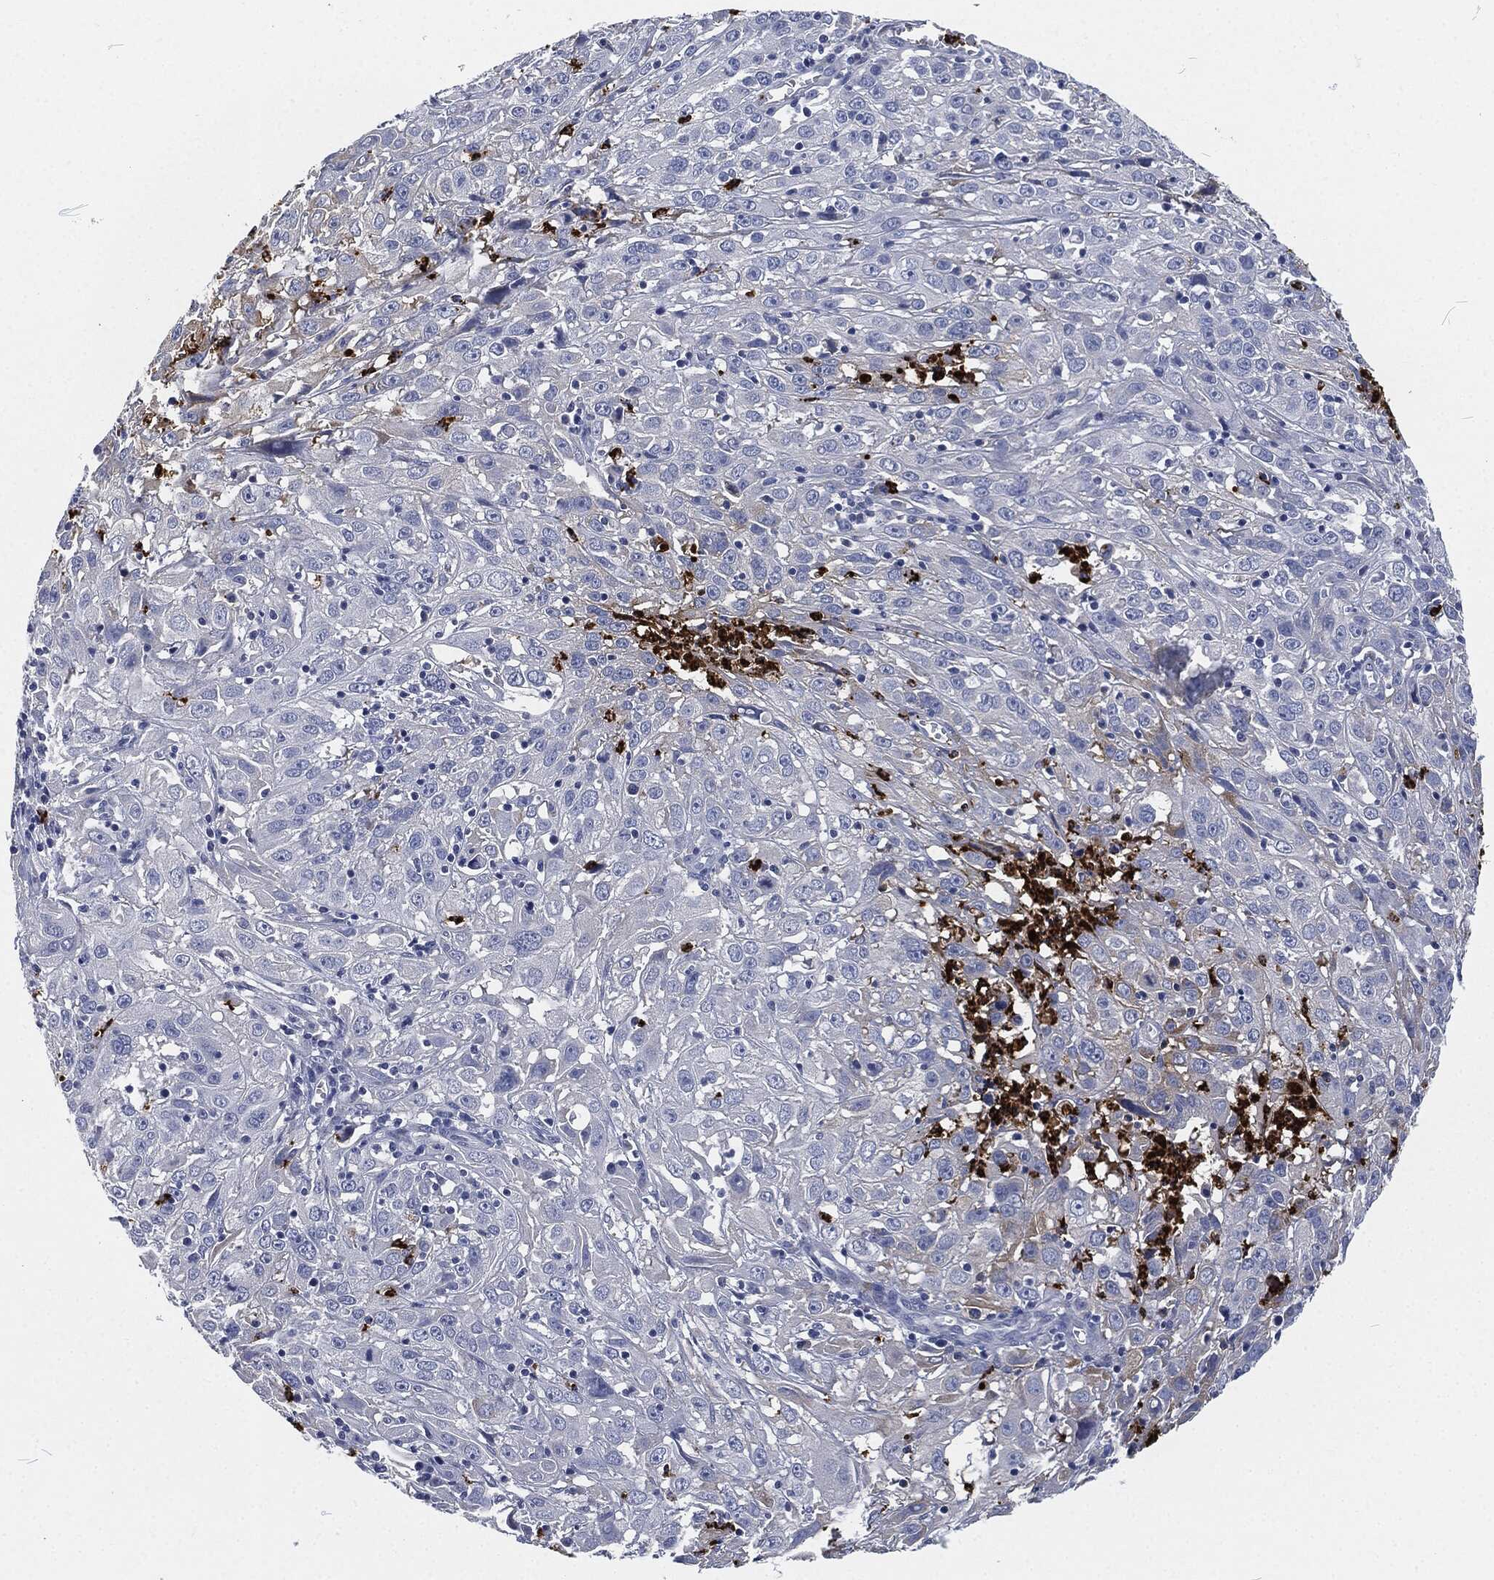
{"staining": {"intensity": "negative", "quantity": "none", "location": "none"}, "tissue": "cervical cancer", "cell_type": "Tumor cells", "image_type": "cancer", "snomed": [{"axis": "morphology", "description": "Squamous cell carcinoma, NOS"}, {"axis": "topography", "description": "Cervix"}], "caption": "The image reveals no staining of tumor cells in cervical cancer.", "gene": "MPO", "patient": {"sex": "female", "age": 32}}